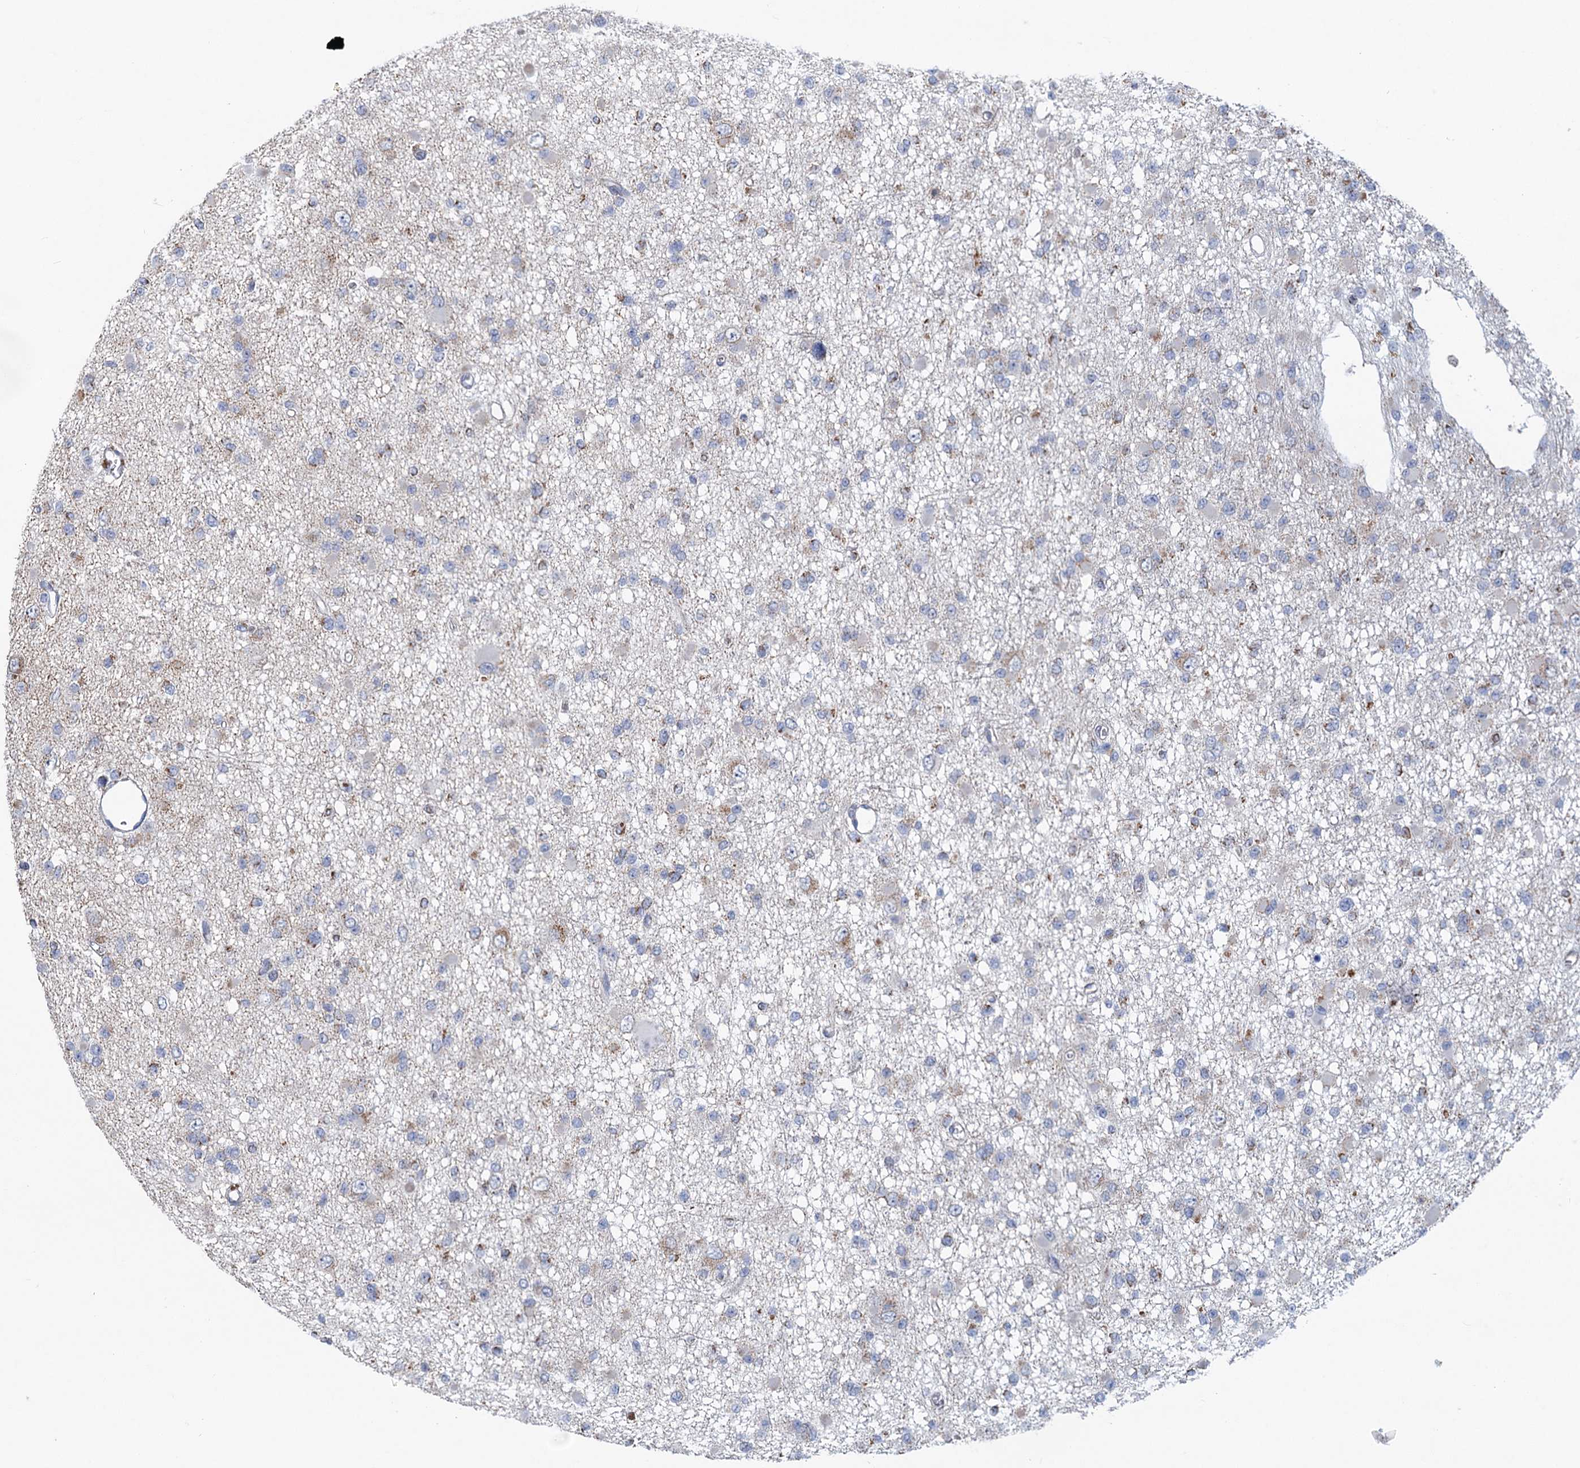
{"staining": {"intensity": "negative", "quantity": "none", "location": "none"}, "tissue": "glioma", "cell_type": "Tumor cells", "image_type": "cancer", "snomed": [{"axis": "morphology", "description": "Glioma, malignant, Low grade"}, {"axis": "topography", "description": "Brain"}], "caption": "DAB immunohistochemical staining of human malignant glioma (low-grade) demonstrates no significant expression in tumor cells. The staining is performed using DAB (3,3'-diaminobenzidine) brown chromogen with nuclei counter-stained in using hematoxylin.", "gene": "NDUFC2", "patient": {"sex": "female", "age": 22}}